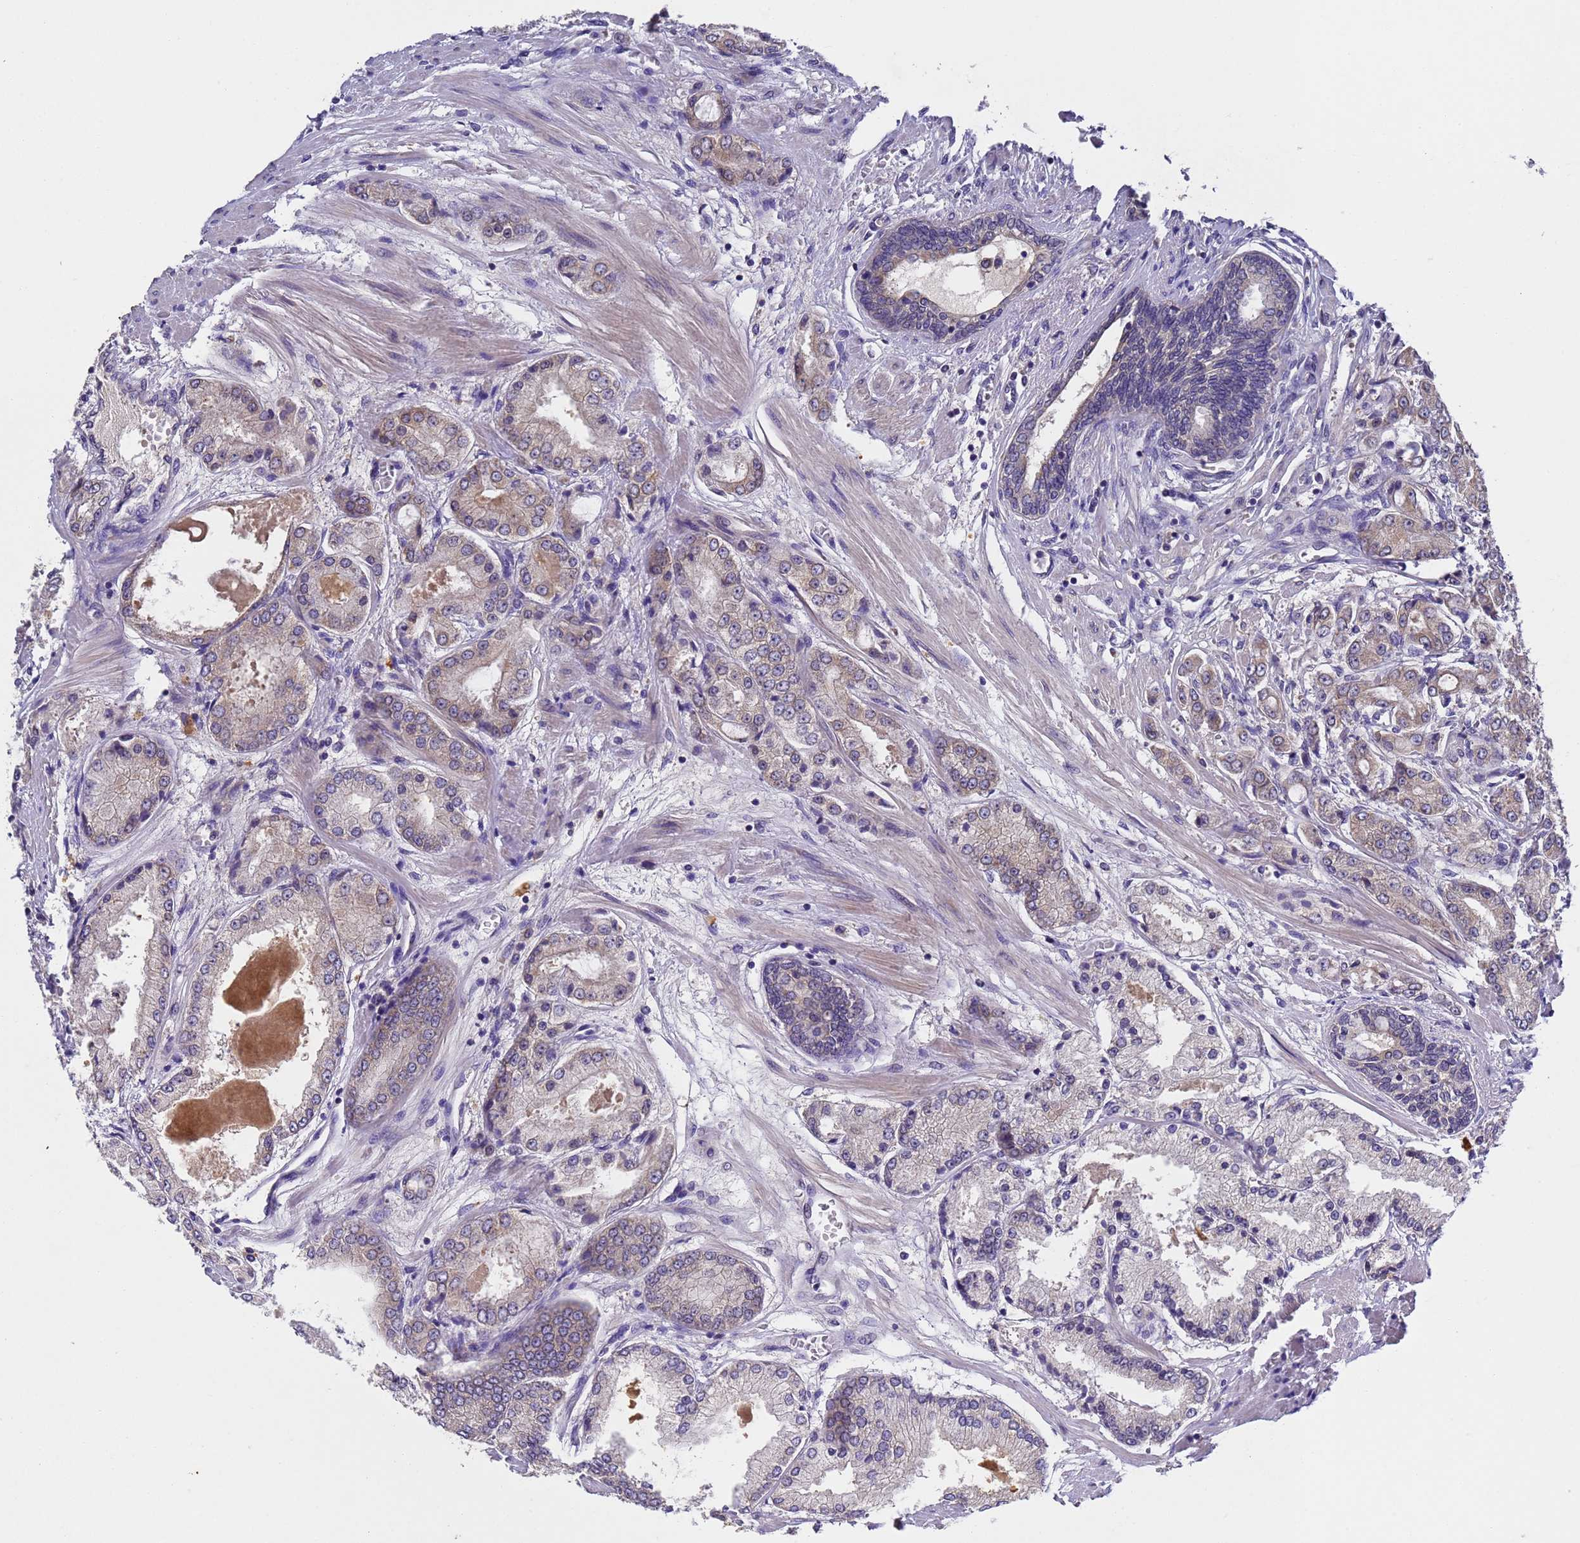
{"staining": {"intensity": "weak", "quantity": "<25%", "location": "cytoplasmic/membranous"}, "tissue": "prostate cancer", "cell_type": "Tumor cells", "image_type": "cancer", "snomed": [{"axis": "morphology", "description": "Adenocarcinoma, High grade"}, {"axis": "topography", "description": "Prostate"}], "caption": "Prostate cancer (high-grade adenocarcinoma) stained for a protein using IHC demonstrates no positivity tumor cells.", "gene": "DCAF12L2", "patient": {"sex": "male", "age": 59}}